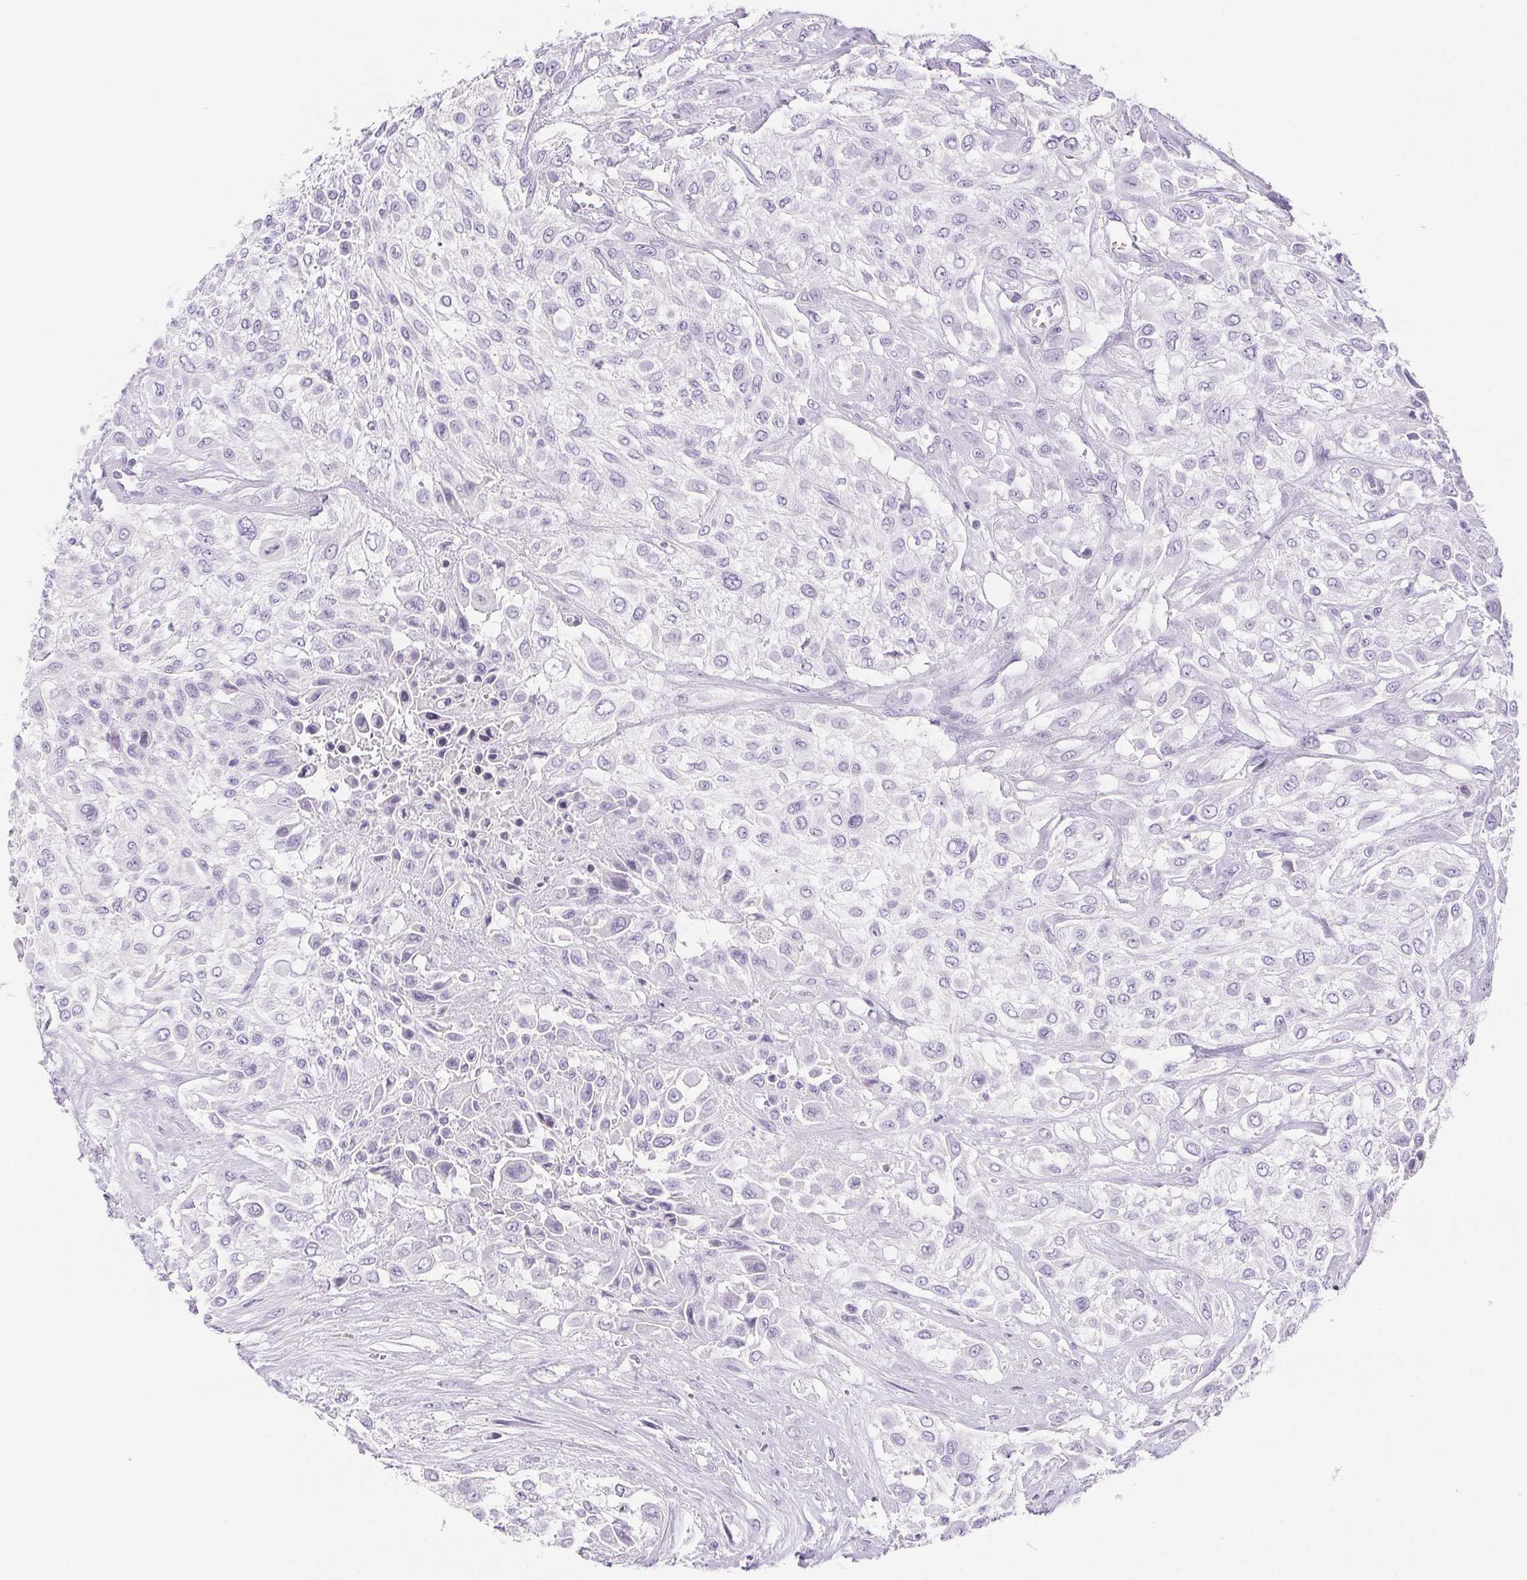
{"staining": {"intensity": "negative", "quantity": "none", "location": "none"}, "tissue": "urothelial cancer", "cell_type": "Tumor cells", "image_type": "cancer", "snomed": [{"axis": "morphology", "description": "Urothelial carcinoma, High grade"}, {"axis": "topography", "description": "Urinary bladder"}], "caption": "High power microscopy image of an immunohistochemistry image of high-grade urothelial carcinoma, revealing no significant positivity in tumor cells.", "gene": "BEND2", "patient": {"sex": "male", "age": 57}}